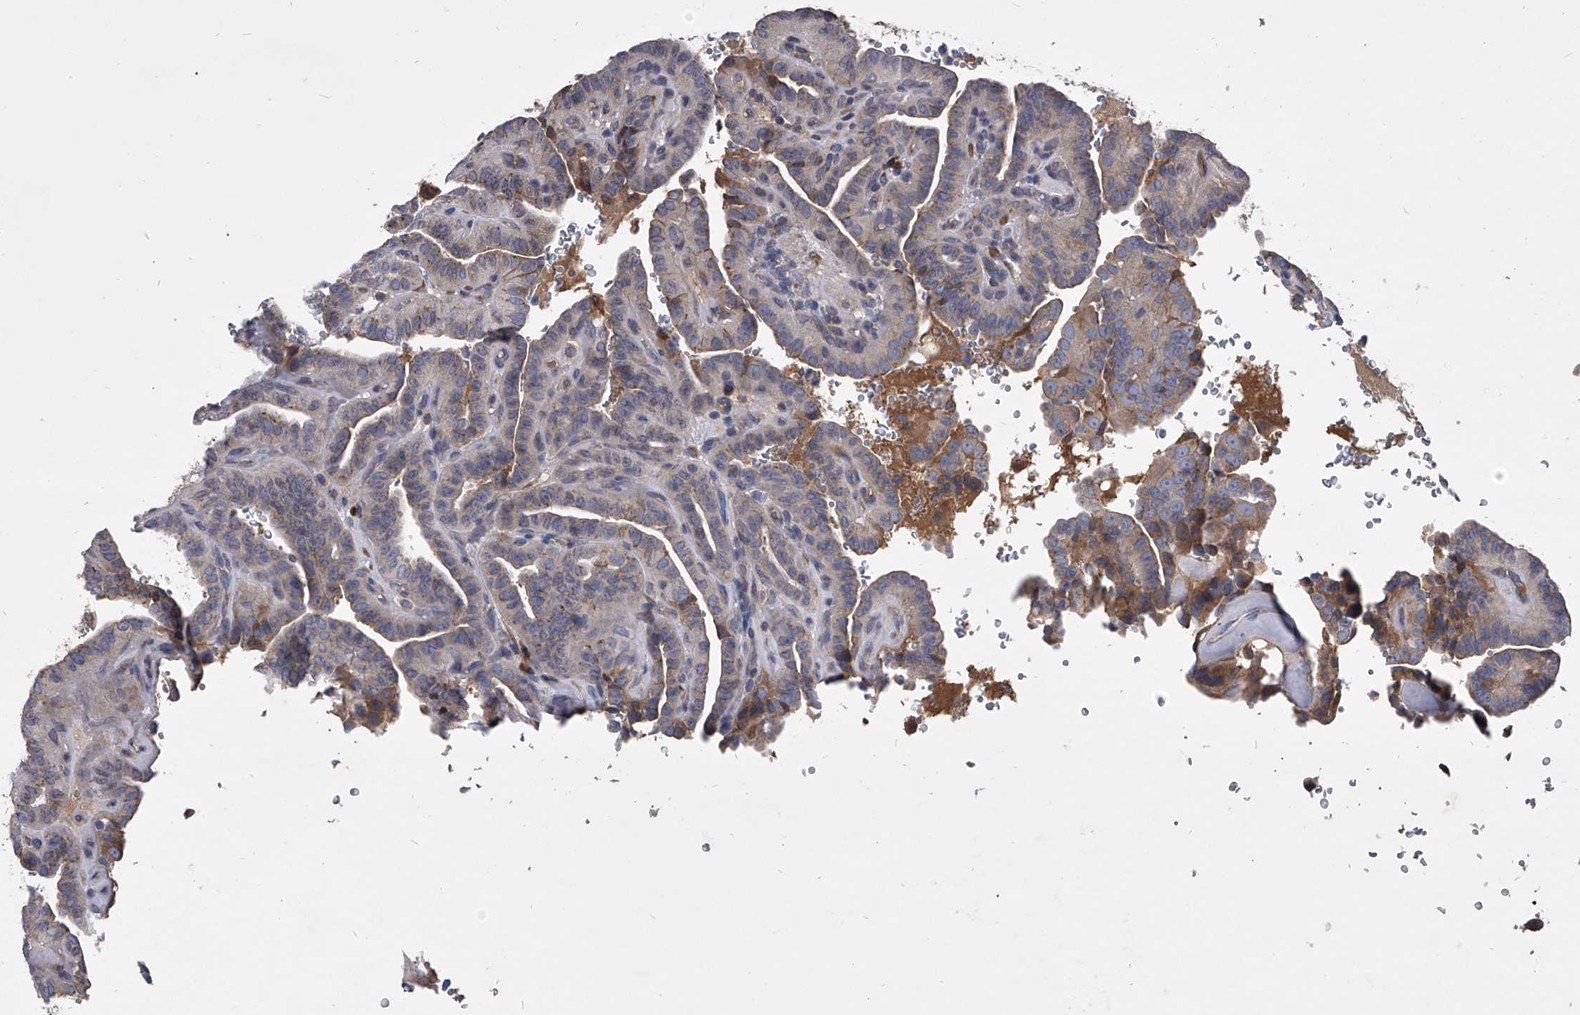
{"staining": {"intensity": "weak", "quantity": "<25%", "location": "cytoplasmic/membranous"}, "tissue": "thyroid cancer", "cell_type": "Tumor cells", "image_type": "cancer", "snomed": [{"axis": "morphology", "description": "Papillary adenocarcinoma, NOS"}, {"axis": "topography", "description": "Thyroid gland"}], "caption": "This is an immunohistochemistry (IHC) micrograph of human papillary adenocarcinoma (thyroid). There is no staining in tumor cells.", "gene": "CCR4", "patient": {"sex": "male", "age": 77}}